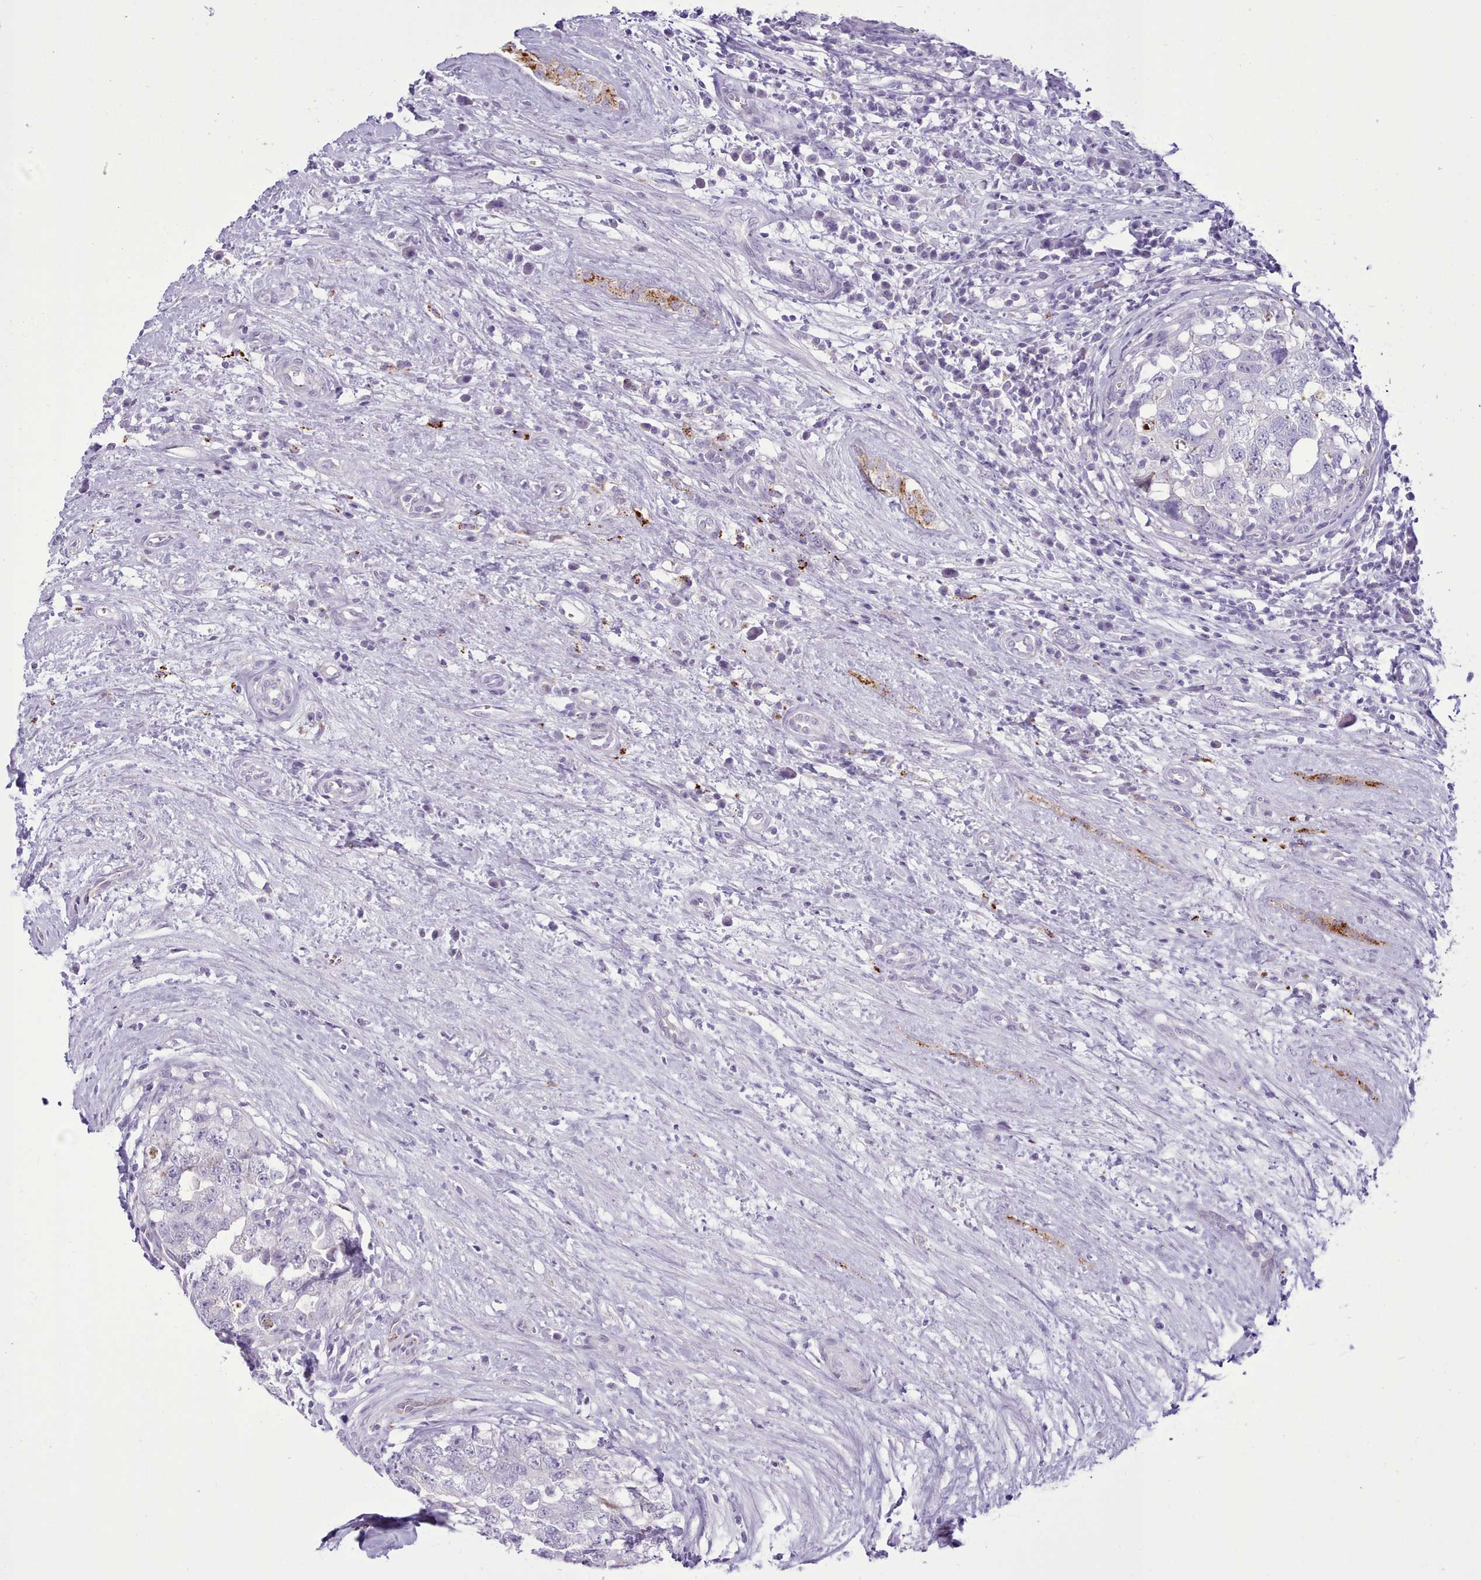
{"staining": {"intensity": "negative", "quantity": "none", "location": "none"}, "tissue": "testis cancer", "cell_type": "Tumor cells", "image_type": "cancer", "snomed": [{"axis": "morphology", "description": "Seminoma, NOS"}, {"axis": "morphology", "description": "Carcinoma, Embryonal, NOS"}, {"axis": "topography", "description": "Testis"}], "caption": "Tumor cells show no significant staining in seminoma (testis). (DAB (3,3'-diaminobenzidine) immunohistochemistry, high magnification).", "gene": "SRD5A1", "patient": {"sex": "male", "age": 29}}